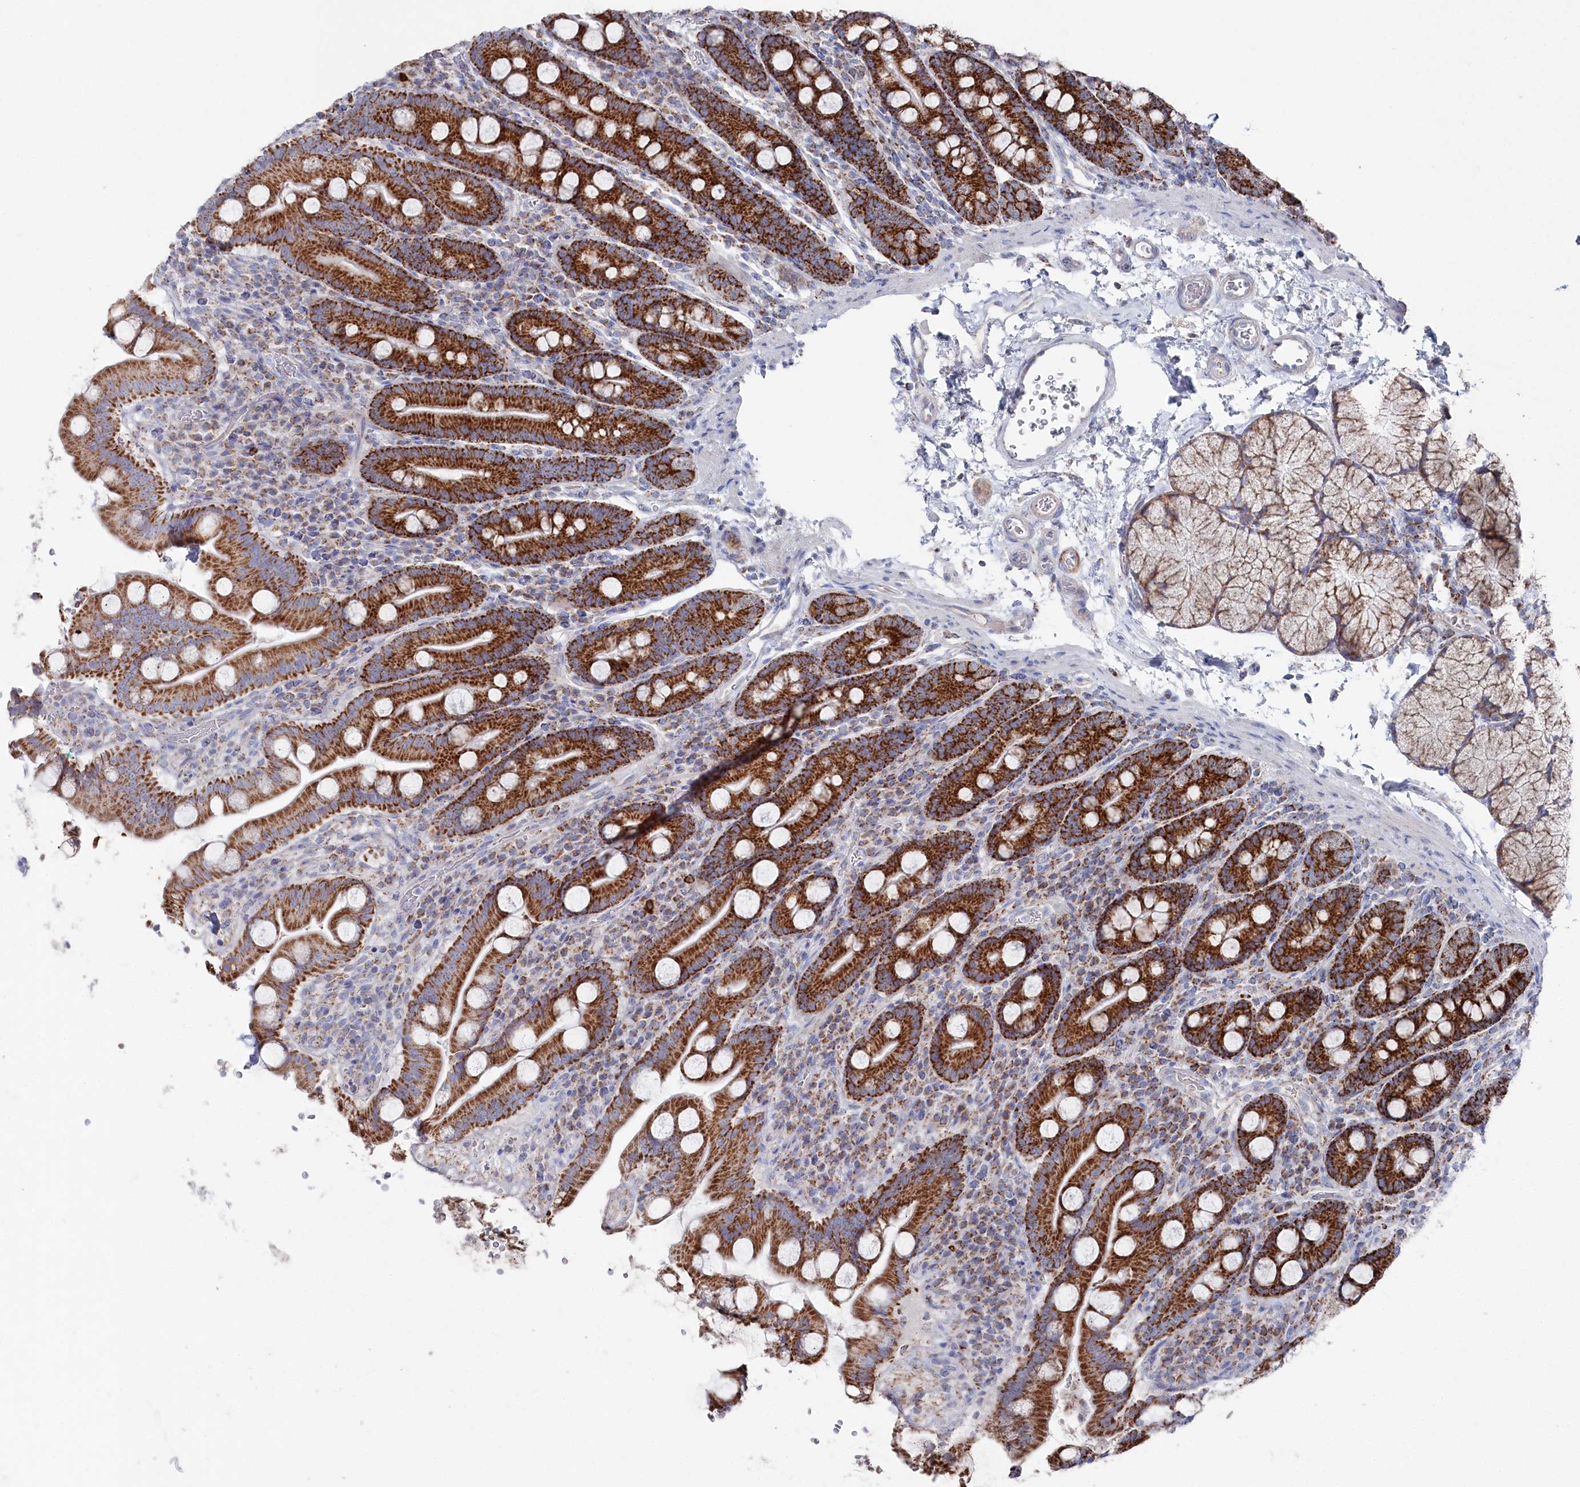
{"staining": {"intensity": "strong", "quantity": ">75%", "location": "cytoplasmic/membranous"}, "tissue": "duodenum", "cell_type": "Glandular cells", "image_type": "normal", "snomed": [{"axis": "morphology", "description": "Normal tissue, NOS"}, {"axis": "topography", "description": "Duodenum"}], "caption": "Strong cytoplasmic/membranous staining for a protein is seen in about >75% of glandular cells of benign duodenum using immunohistochemistry (IHC).", "gene": "GLS2", "patient": {"sex": "male", "age": 35}}